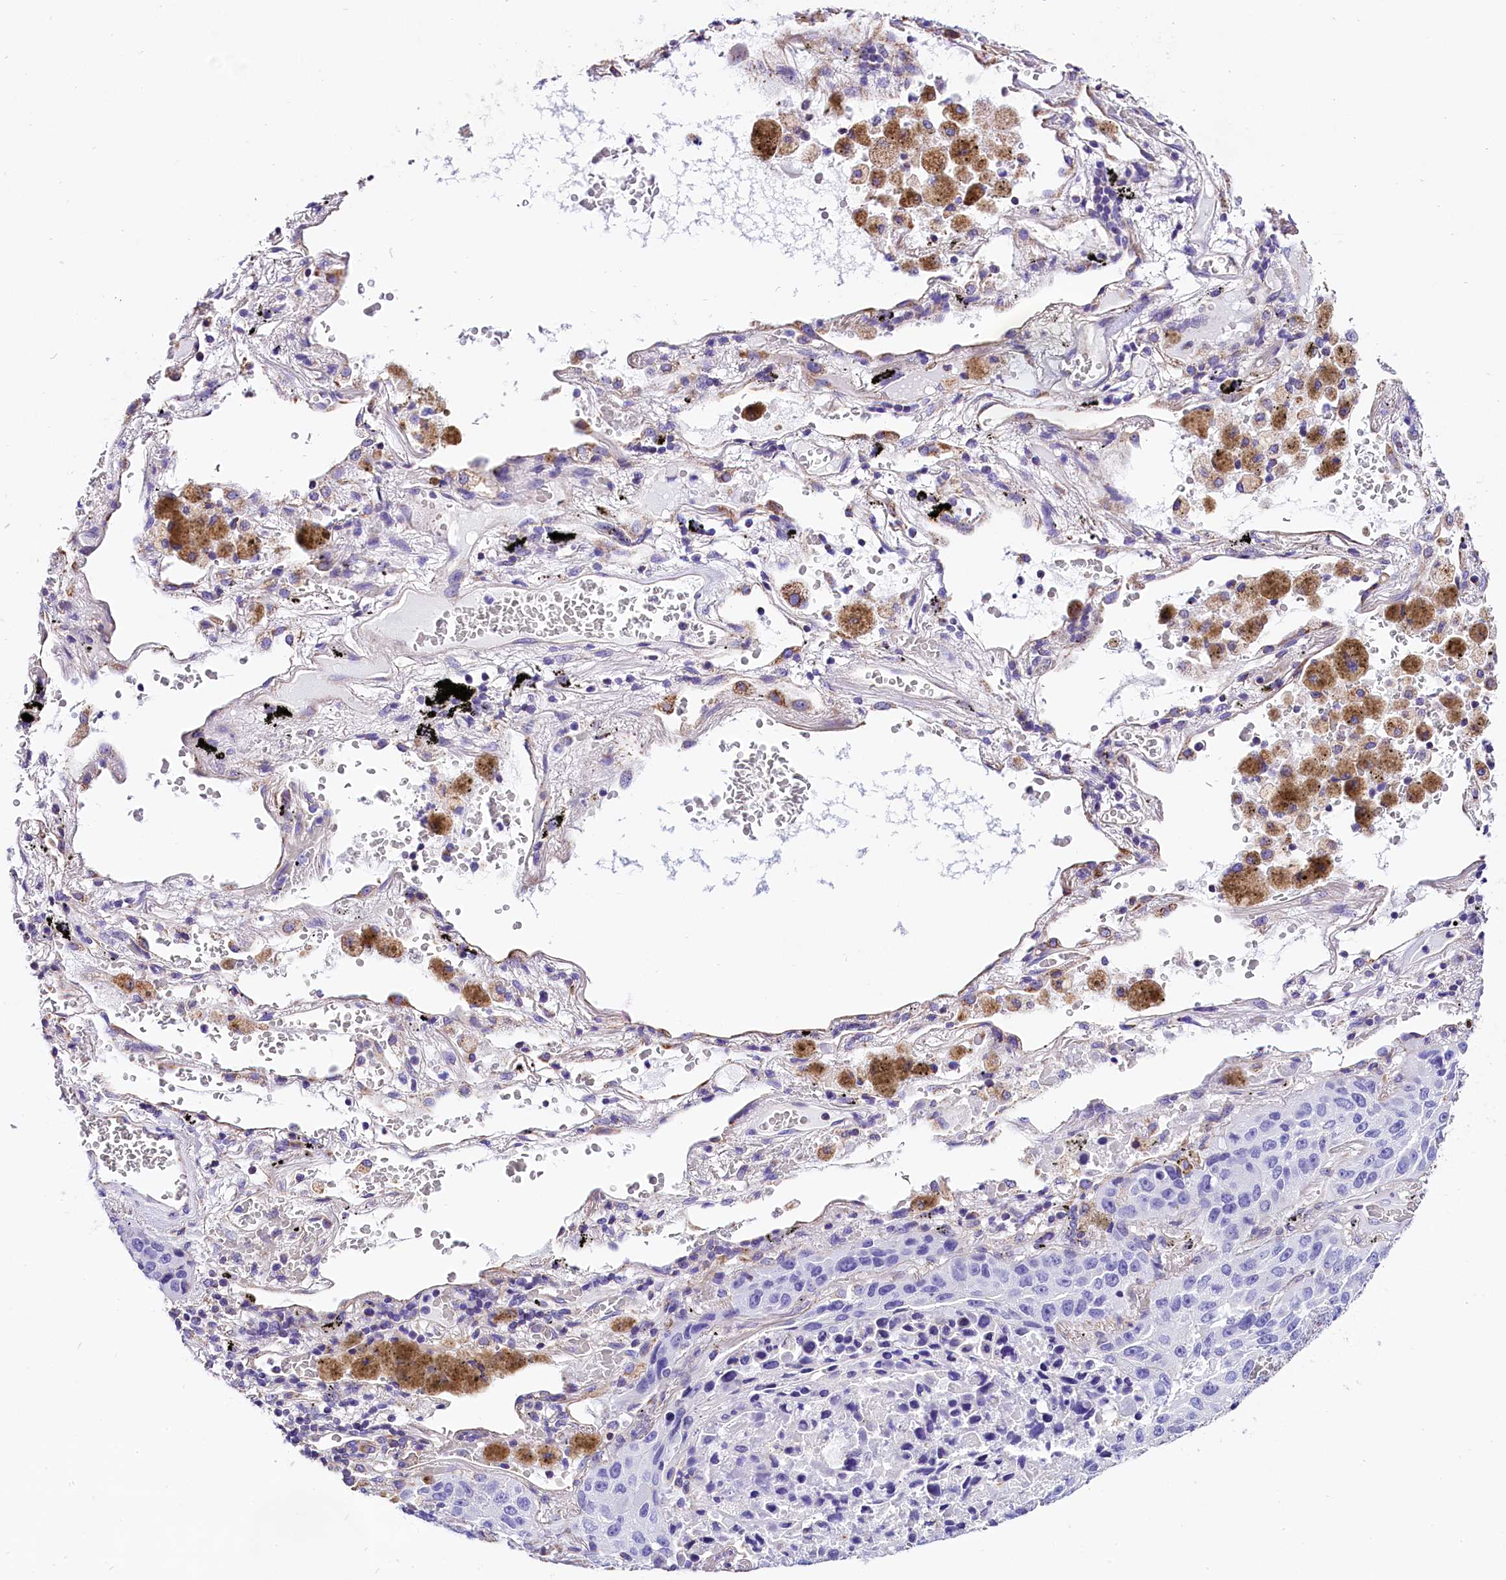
{"staining": {"intensity": "negative", "quantity": "none", "location": "none"}, "tissue": "lung cancer", "cell_type": "Tumor cells", "image_type": "cancer", "snomed": [{"axis": "morphology", "description": "Squamous cell carcinoma, NOS"}, {"axis": "topography", "description": "Lung"}], "caption": "Tumor cells show no significant protein staining in lung cancer.", "gene": "ACAA2", "patient": {"sex": "male", "age": 57}}